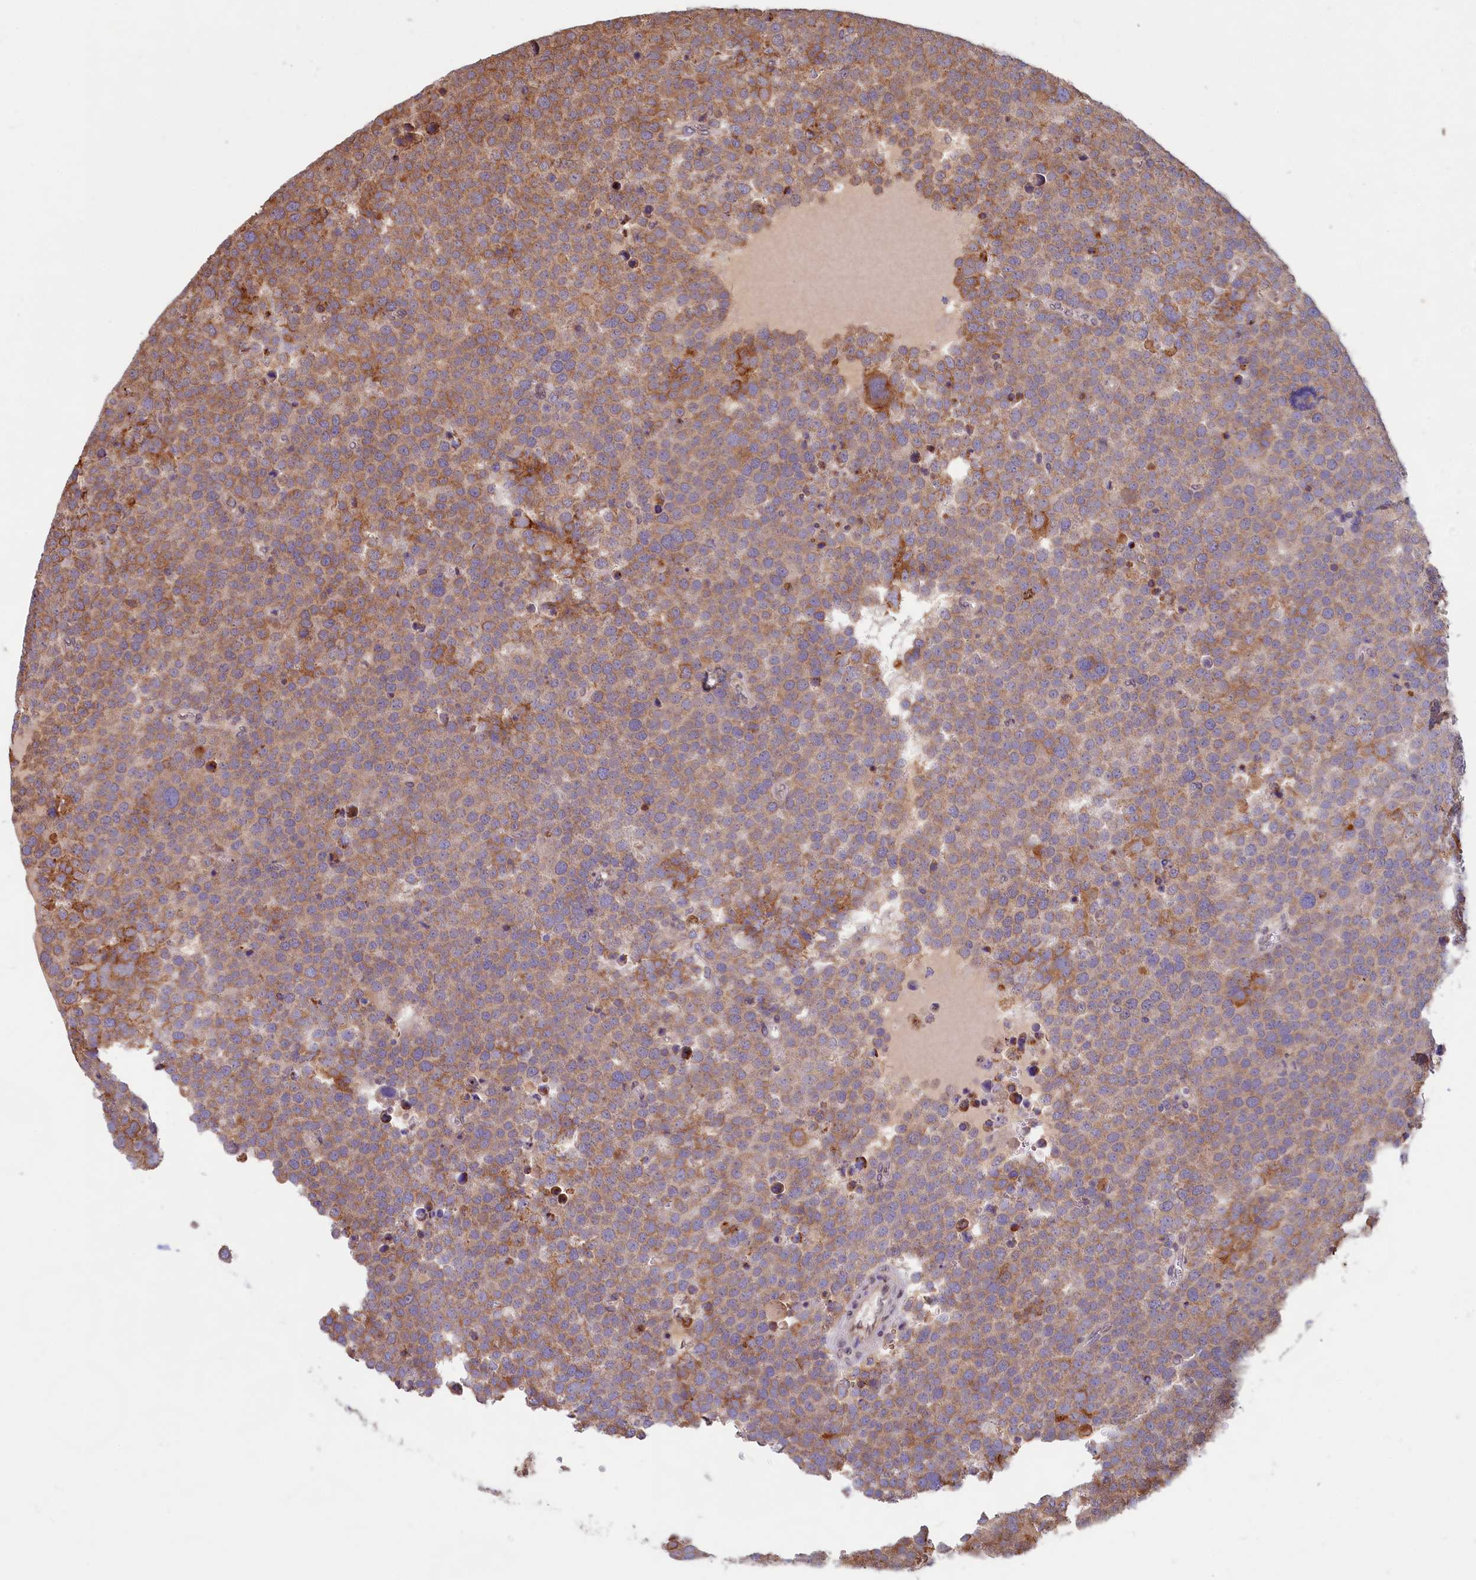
{"staining": {"intensity": "moderate", "quantity": ">75%", "location": "cytoplasmic/membranous"}, "tissue": "testis cancer", "cell_type": "Tumor cells", "image_type": "cancer", "snomed": [{"axis": "morphology", "description": "Seminoma, NOS"}, {"axis": "topography", "description": "Testis"}], "caption": "The image exhibits staining of testis cancer, revealing moderate cytoplasmic/membranous protein positivity (brown color) within tumor cells.", "gene": "TBC1D19", "patient": {"sex": "male", "age": 71}}